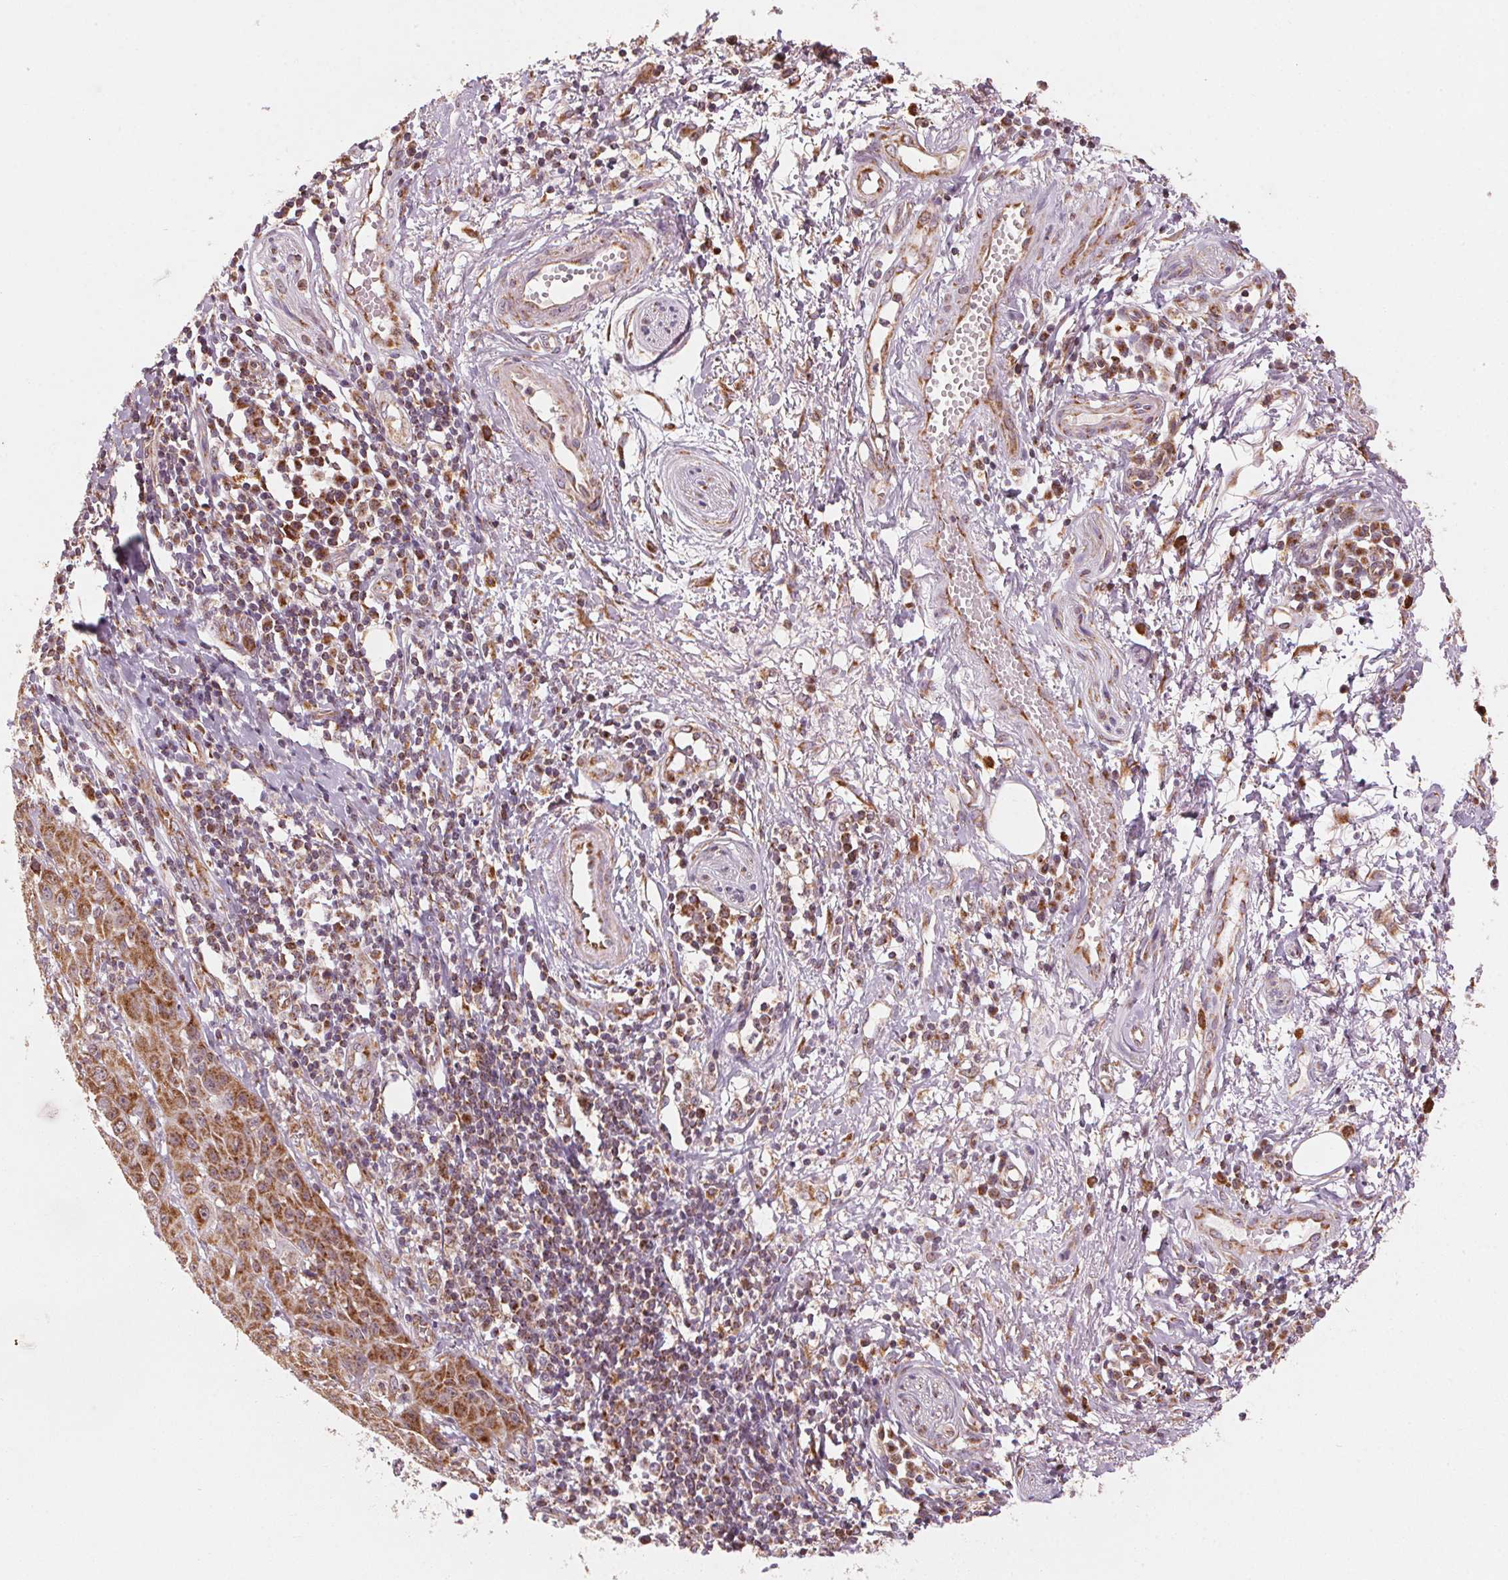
{"staining": {"intensity": "strong", "quantity": ">75%", "location": "cytoplasmic/membranous"}, "tissue": "skin cancer", "cell_type": "Tumor cells", "image_type": "cancer", "snomed": [{"axis": "morphology", "description": "Squamous cell carcinoma, NOS"}, {"axis": "topography", "description": "Skin"}, {"axis": "topography", "description": "Vulva"}], "caption": "About >75% of tumor cells in skin squamous cell carcinoma reveal strong cytoplasmic/membranous protein expression as visualized by brown immunohistochemical staining.", "gene": "TOMM70", "patient": {"sex": "female", "age": 71}}